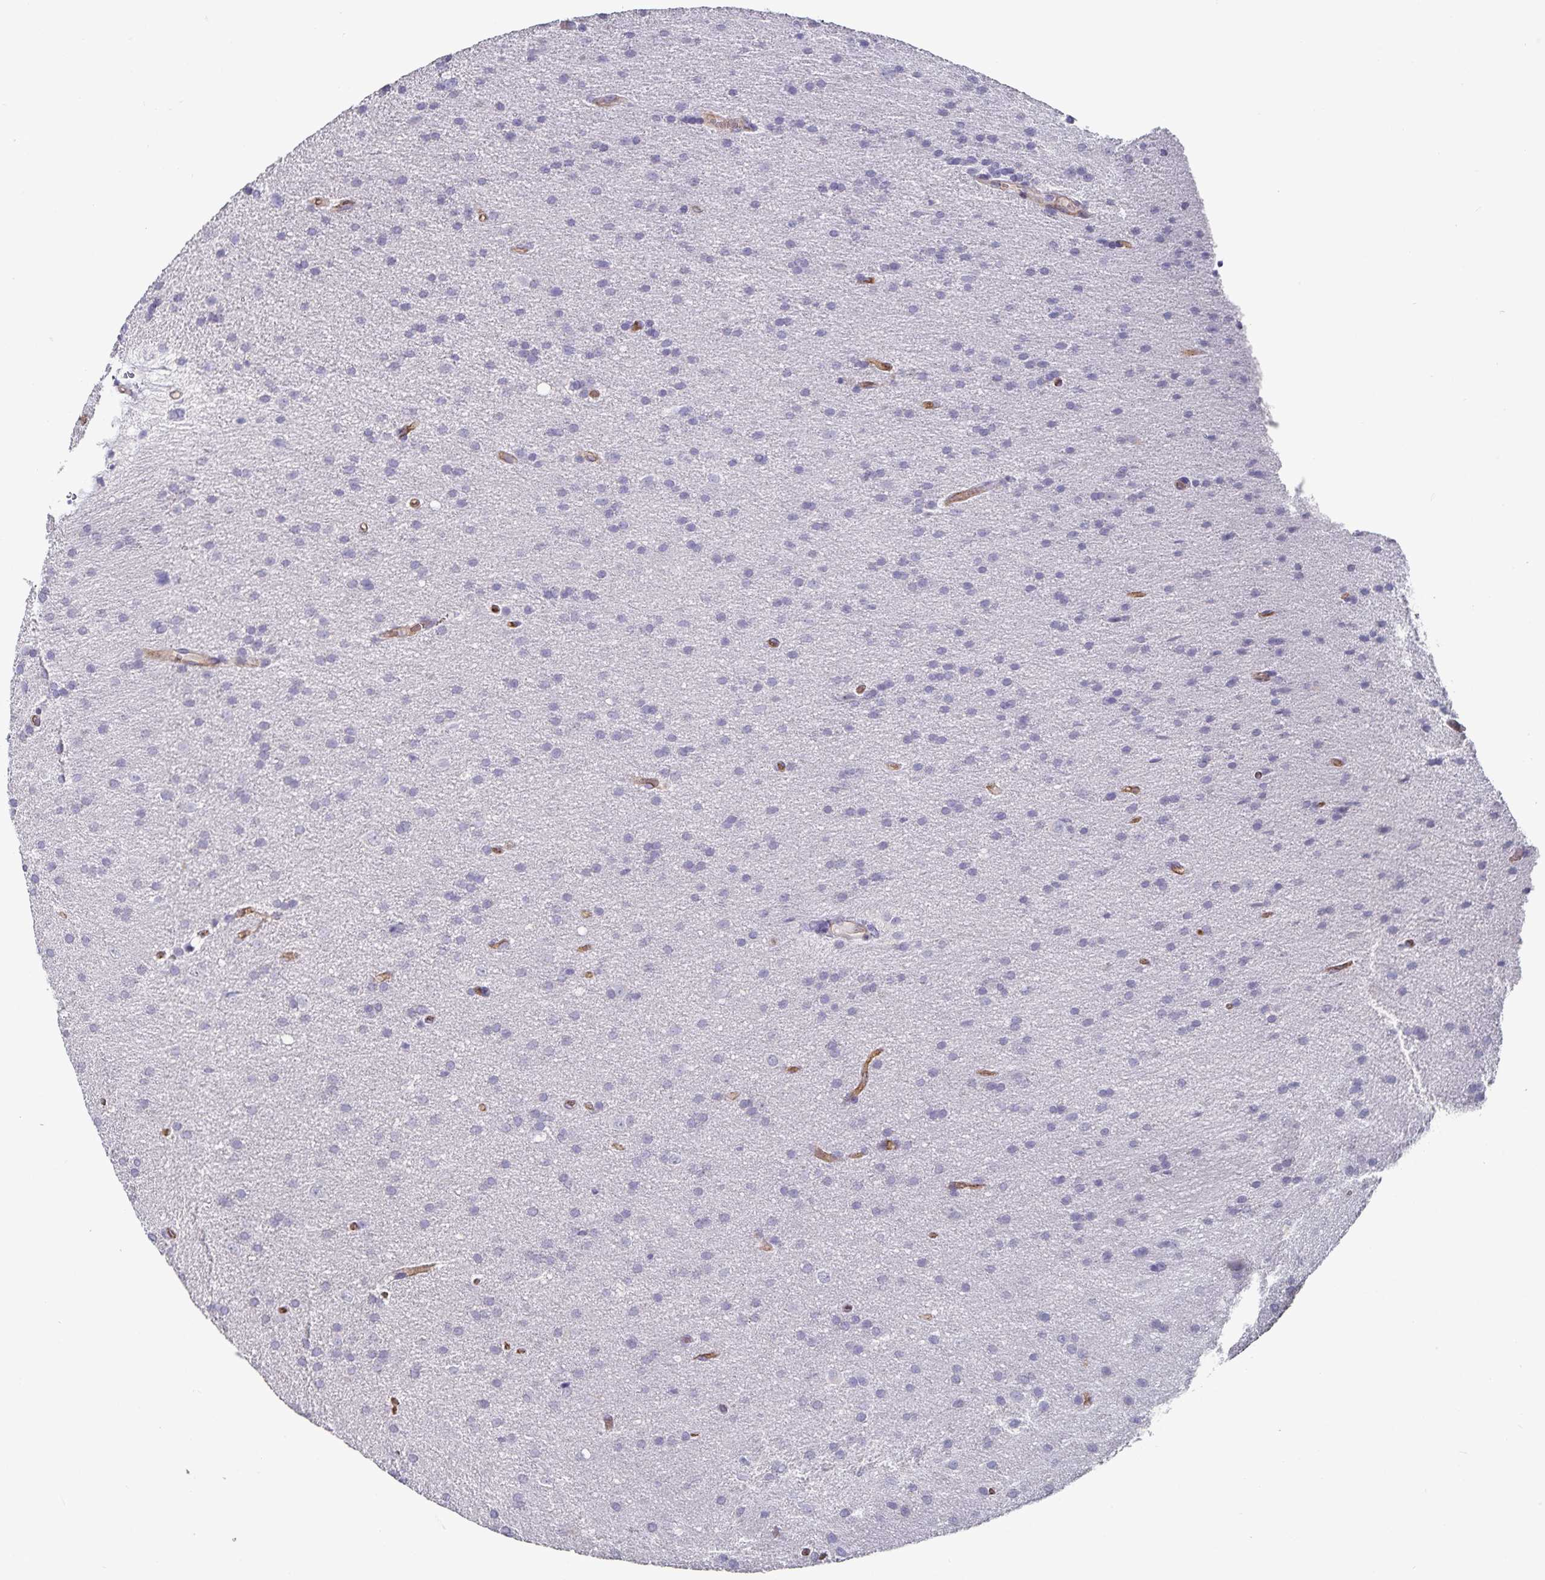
{"staining": {"intensity": "negative", "quantity": "none", "location": "none"}, "tissue": "glioma", "cell_type": "Tumor cells", "image_type": "cancer", "snomed": [{"axis": "morphology", "description": "Glioma, malignant, Low grade"}, {"axis": "topography", "description": "Brain"}], "caption": "Immunohistochemistry (IHC) photomicrograph of human low-grade glioma (malignant) stained for a protein (brown), which shows no expression in tumor cells. Nuclei are stained in blue.", "gene": "PODXL", "patient": {"sex": "female", "age": 54}}